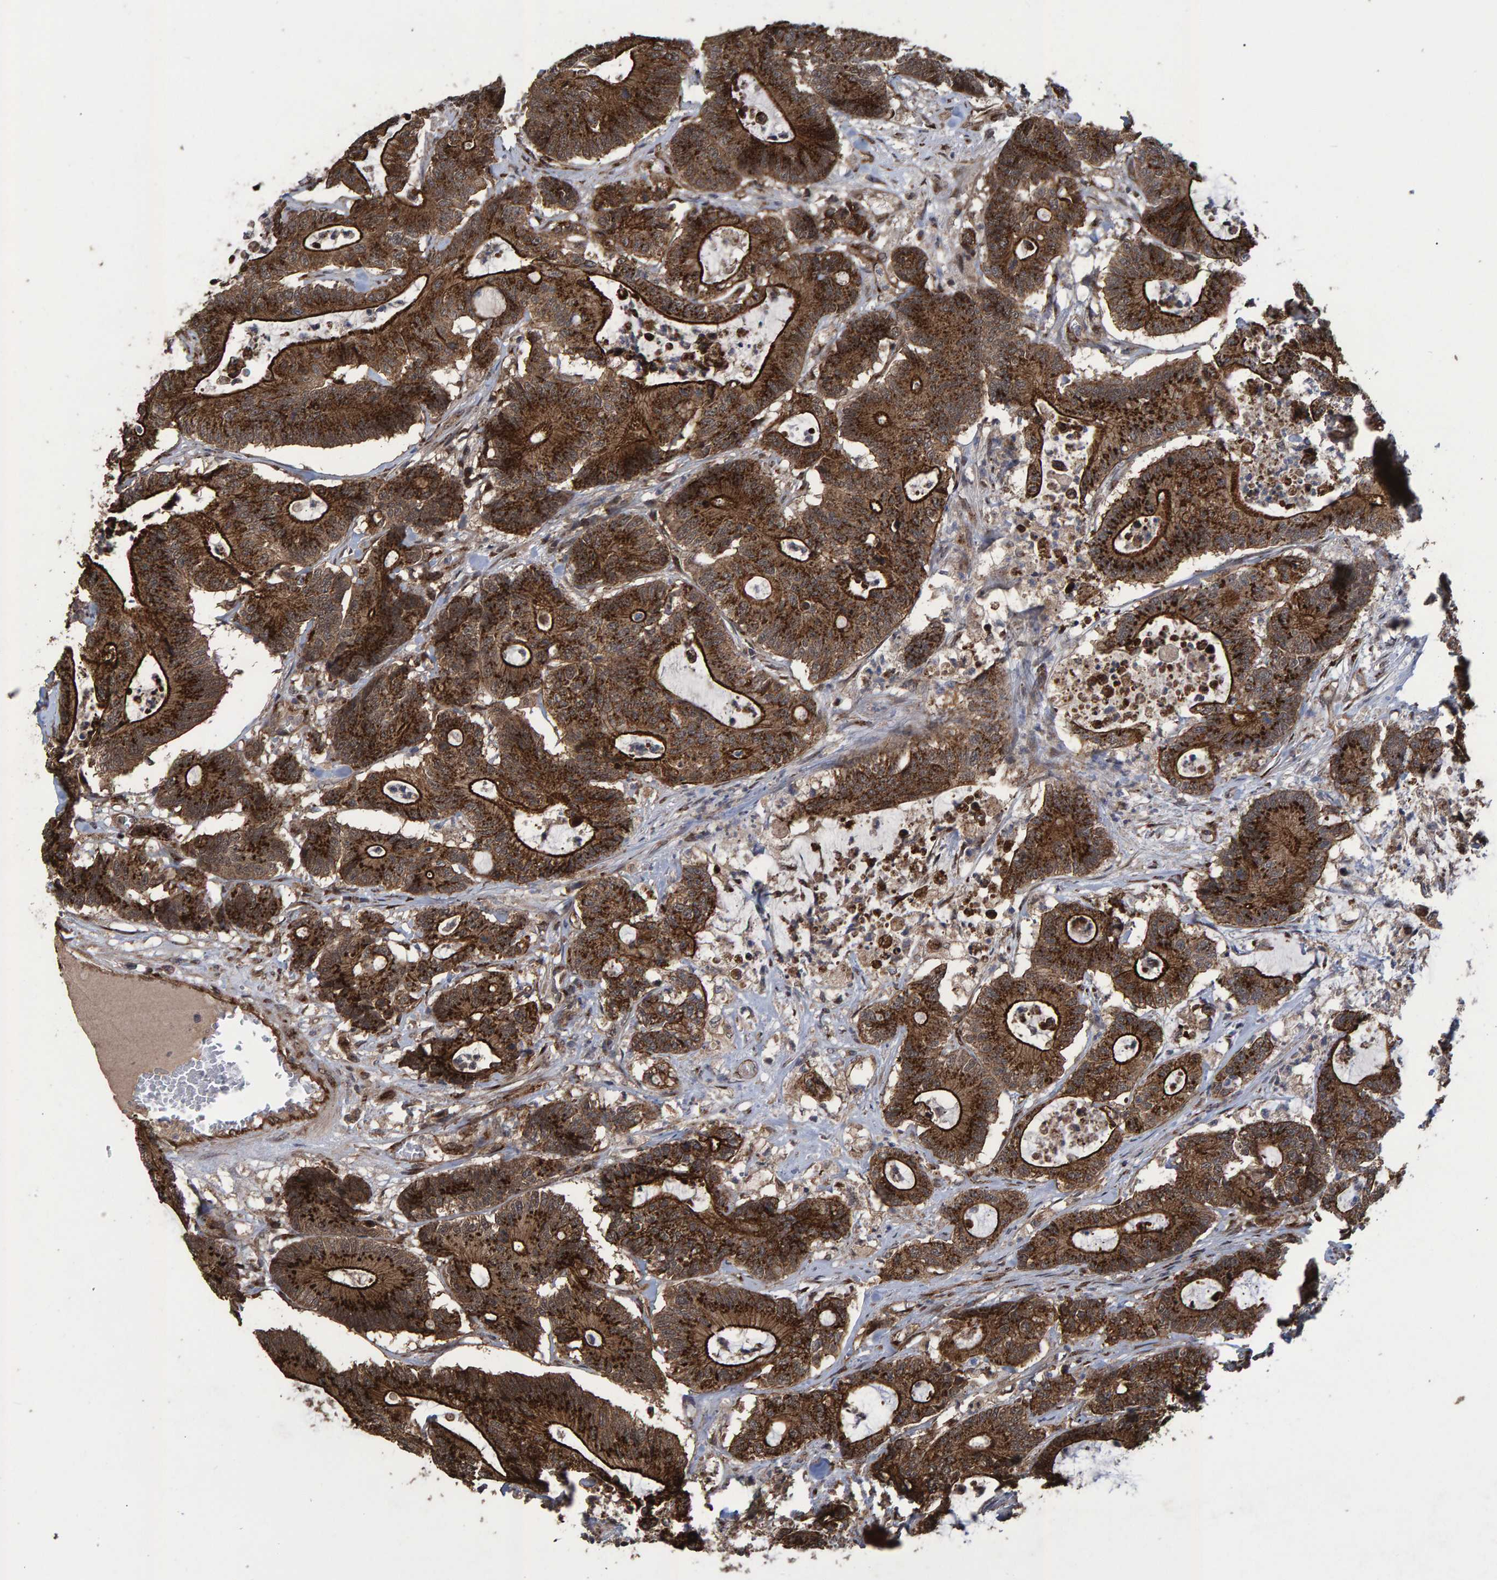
{"staining": {"intensity": "strong", "quantity": ">75%", "location": "cytoplasmic/membranous"}, "tissue": "colorectal cancer", "cell_type": "Tumor cells", "image_type": "cancer", "snomed": [{"axis": "morphology", "description": "Adenocarcinoma, NOS"}, {"axis": "topography", "description": "Colon"}], "caption": "This is an image of immunohistochemistry (IHC) staining of colorectal adenocarcinoma, which shows strong expression in the cytoplasmic/membranous of tumor cells.", "gene": "TRIM68", "patient": {"sex": "female", "age": 84}}